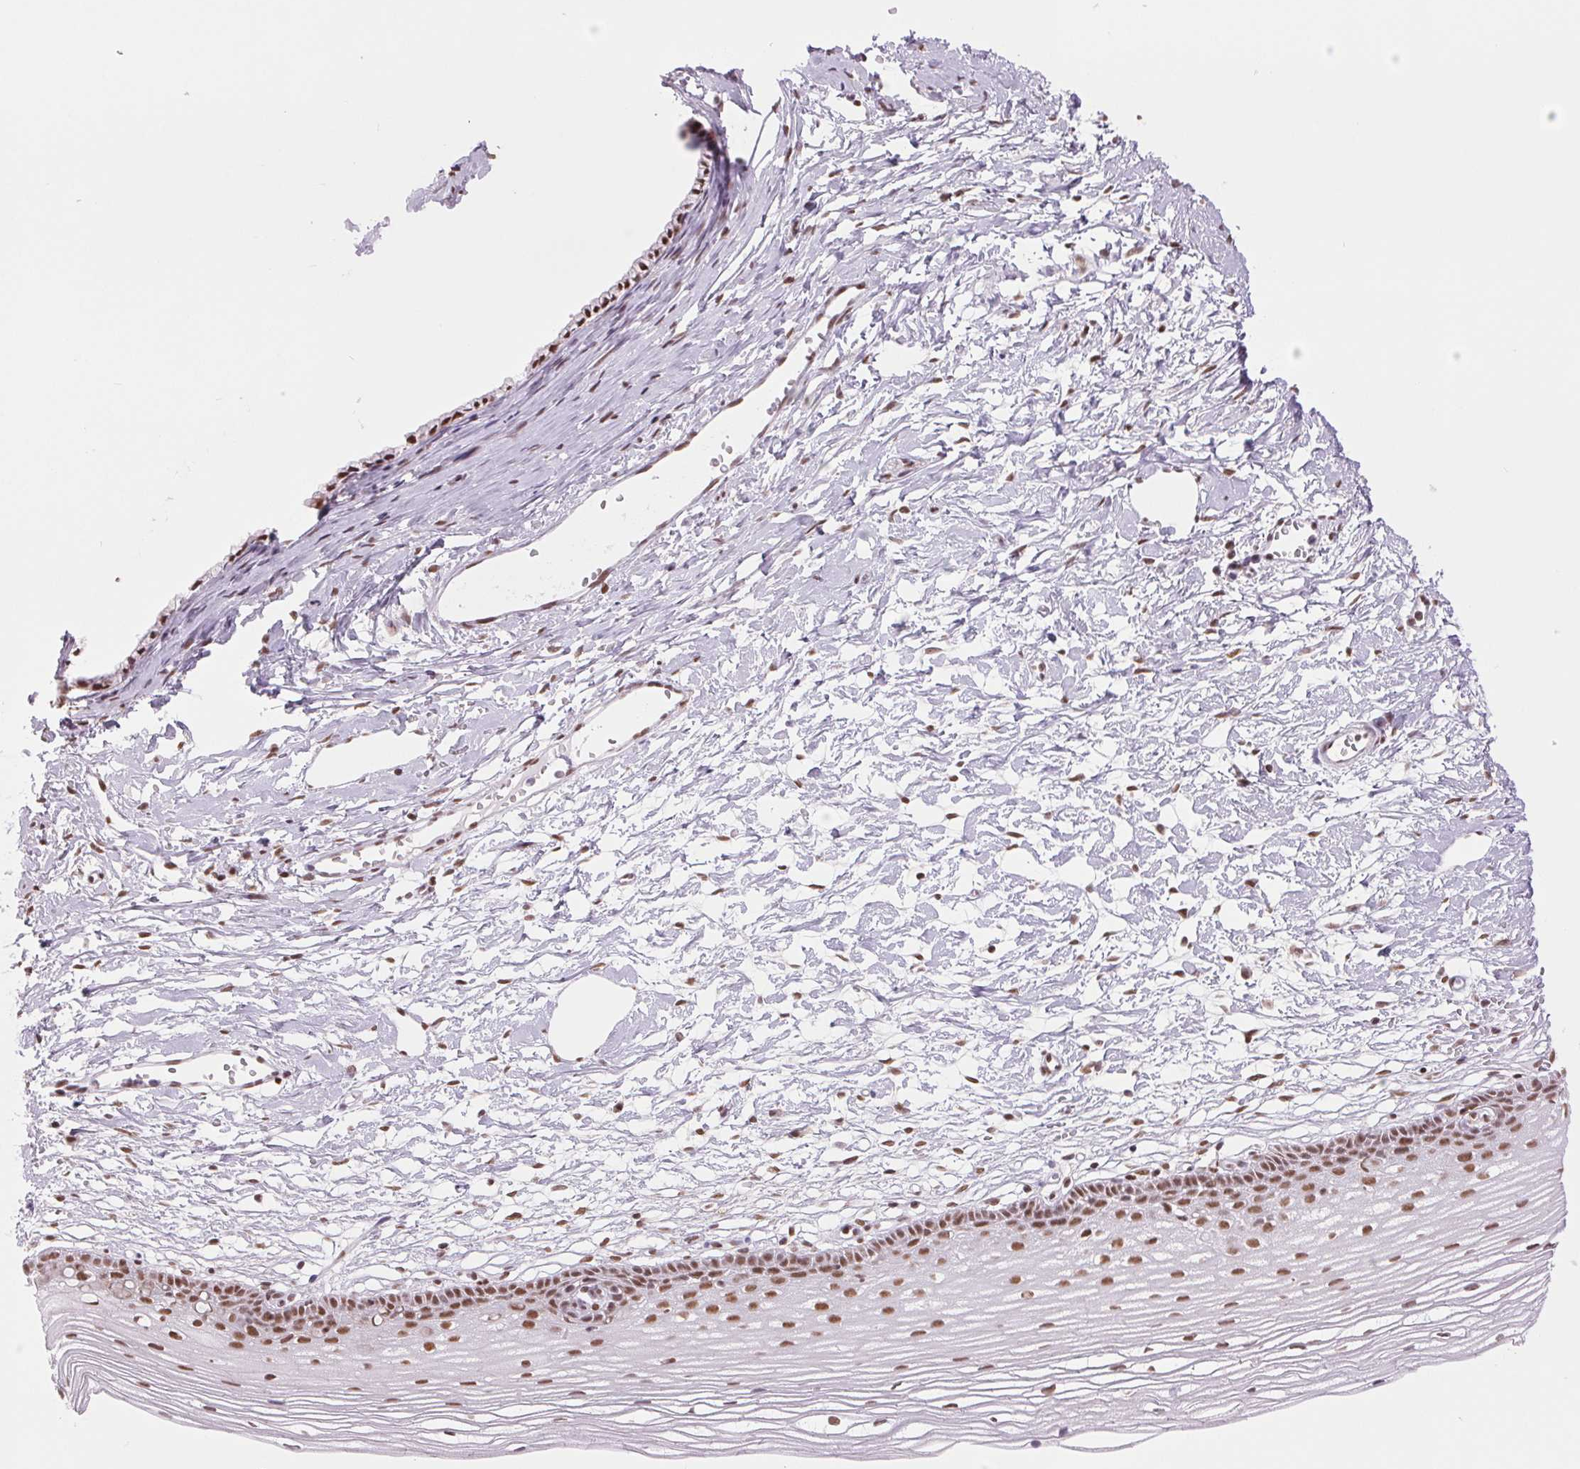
{"staining": {"intensity": "moderate", "quantity": ">75%", "location": "nuclear"}, "tissue": "cervix", "cell_type": "Glandular cells", "image_type": "normal", "snomed": [{"axis": "morphology", "description": "Normal tissue, NOS"}, {"axis": "topography", "description": "Cervix"}], "caption": "Glandular cells show medium levels of moderate nuclear positivity in about >75% of cells in unremarkable cervix. The staining was performed using DAB to visualize the protein expression in brown, while the nuclei were stained in blue with hematoxylin (Magnification: 20x).", "gene": "ZFR2", "patient": {"sex": "female", "age": 40}}